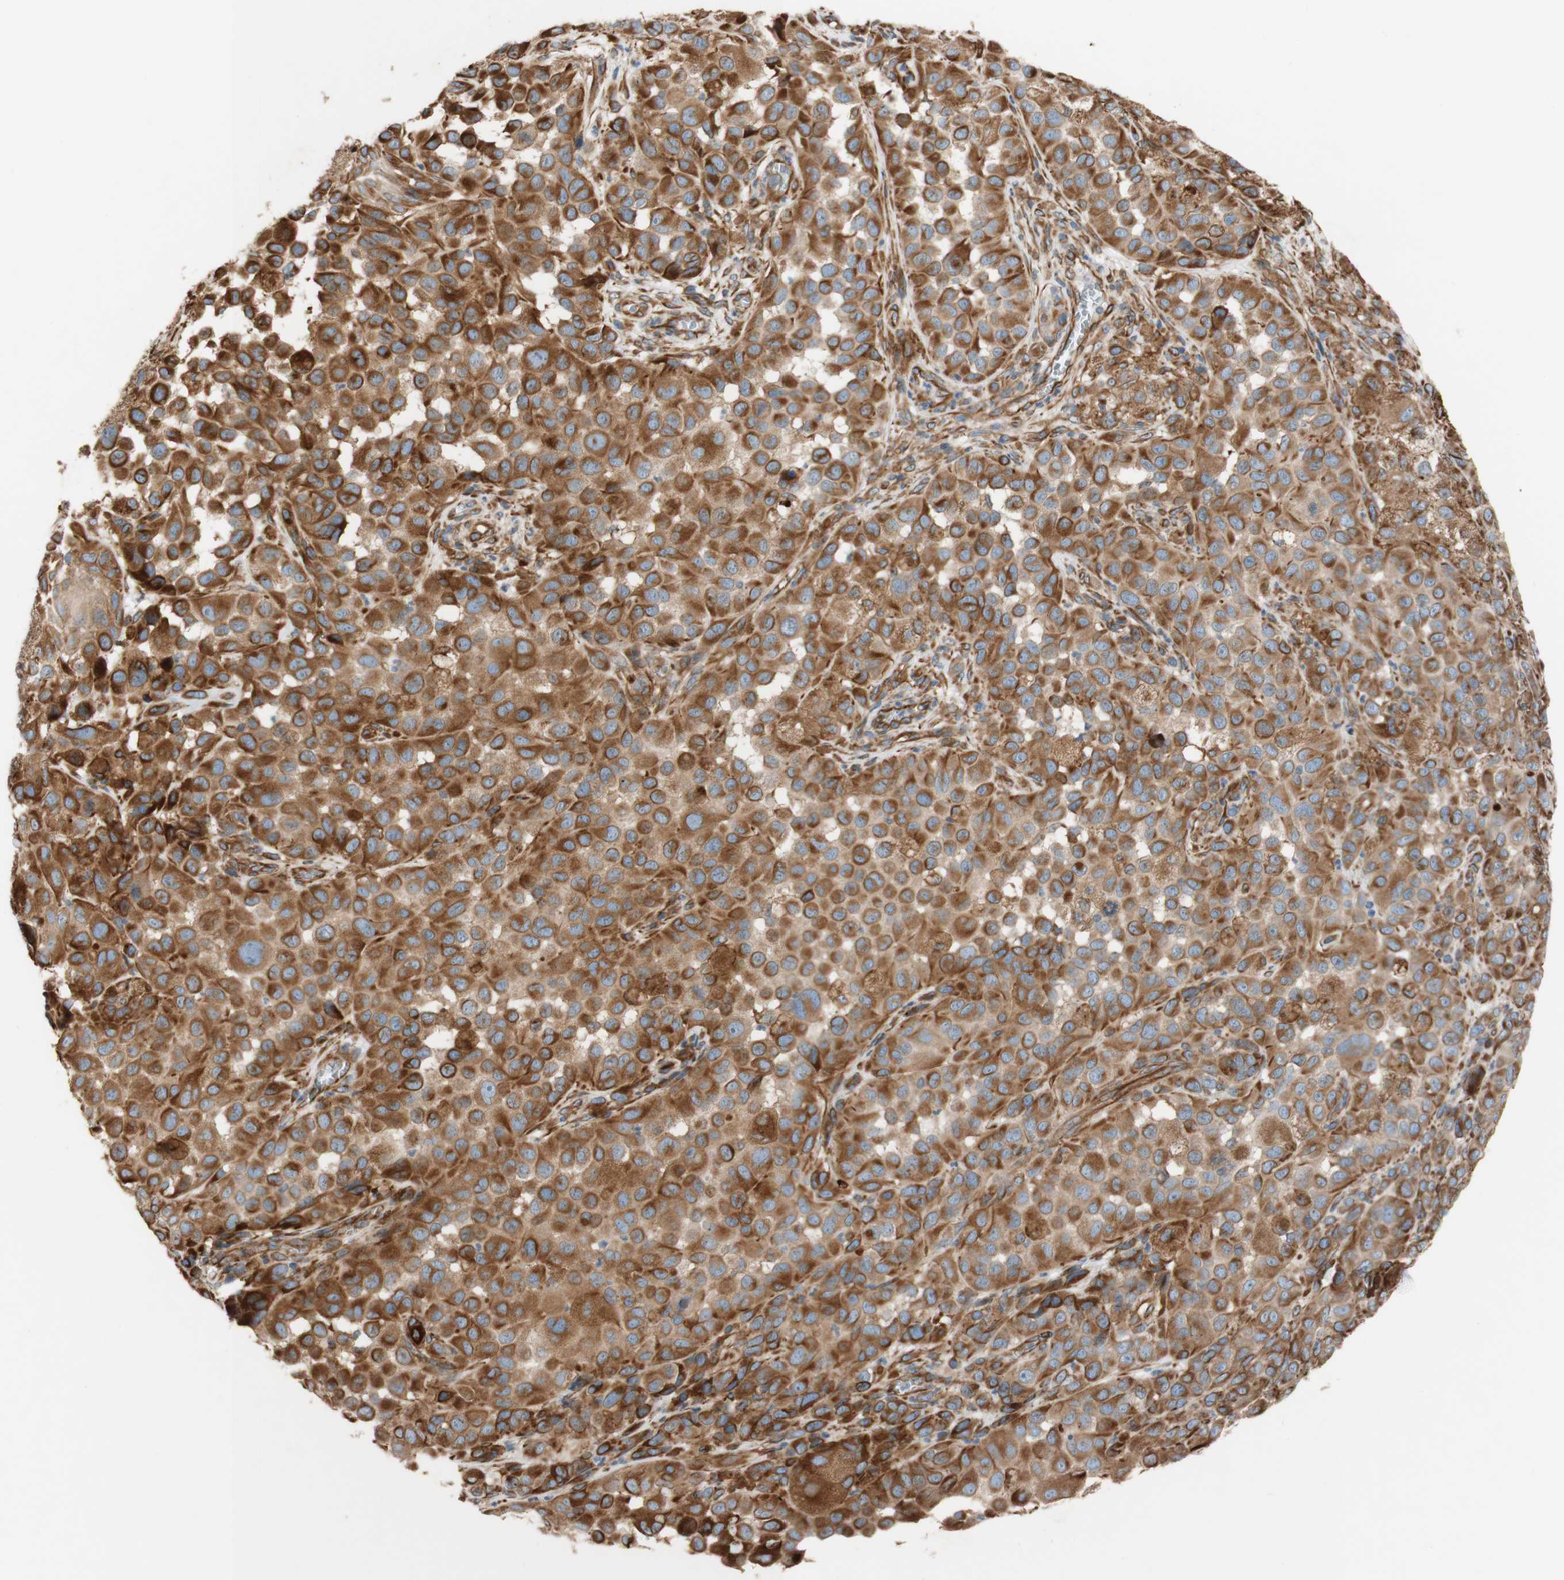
{"staining": {"intensity": "moderate", "quantity": ">75%", "location": "cytoplasmic/membranous"}, "tissue": "melanoma", "cell_type": "Tumor cells", "image_type": "cancer", "snomed": [{"axis": "morphology", "description": "Malignant melanoma, NOS"}, {"axis": "topography", "description": "Skin"}], "caption": "Tumor cells exhibit medium levels of moderate cytoplasmic/membranous positivity in about >75% of cells in malignant melanoma. Immunohistochemistry (ihc) stains the protein of interest in brown and the nuclei are stained blue.", "gene": "C1orf43", "patient": {"sex": "male", "age": 96}}